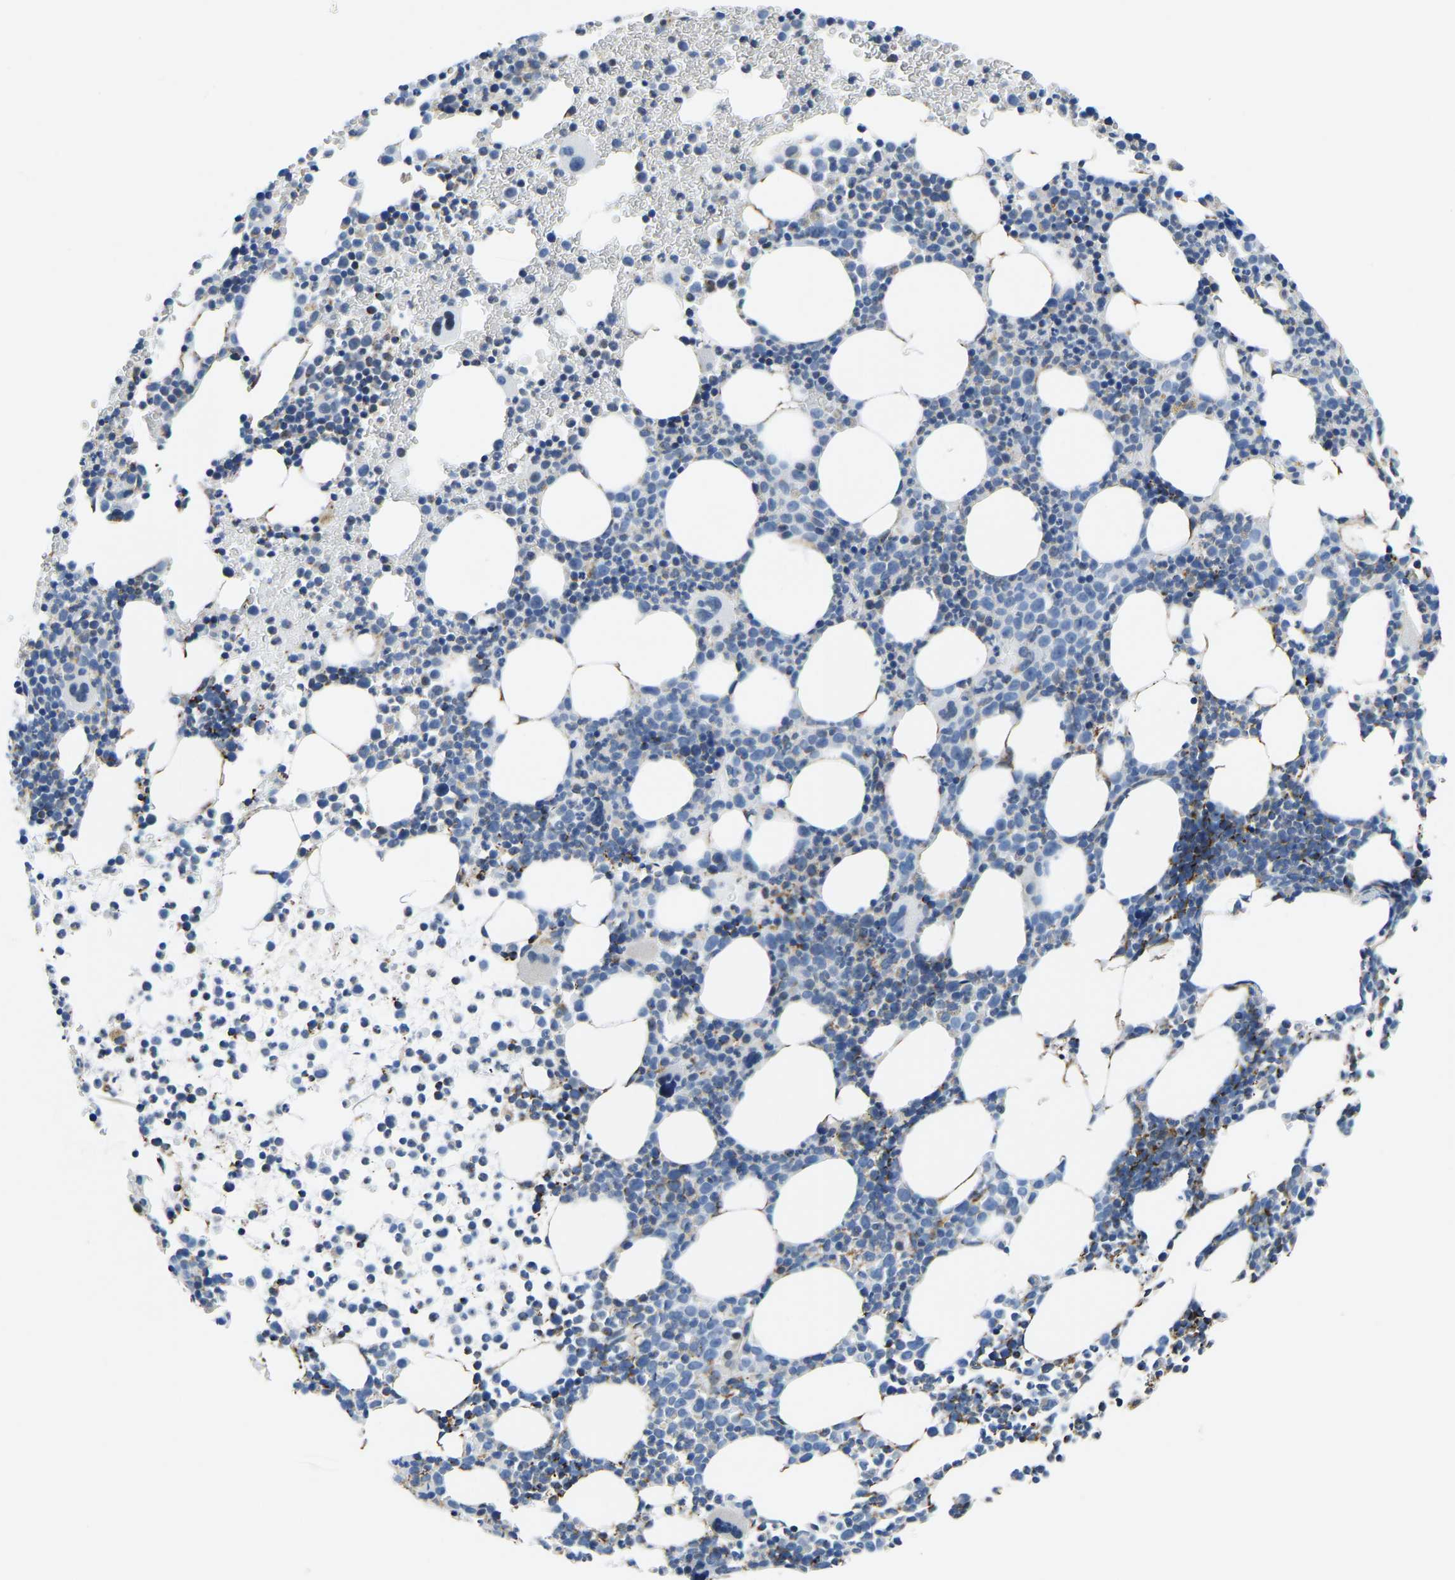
{"staining": {"intensity": "negative", "quantity": "none", "location": "none"}, "tissue": "bone marrow", "cell_type": "Hematopoietic cells", "image_type": "normal", "snomed": [{"axis": "morphology", "description": "Normal tissue, NOS"}, {"axis": "morphology", "description": "Inflammation, NOS"}, {"axis": "topography", "description": "Bone marrow"}], "caption": "Bone marrow stained for a protein using immunohistochemistry displays no staining hematopoietic cells.", "gene": "BNIP3L", "patient": {"sex": "female", "age": 67}}